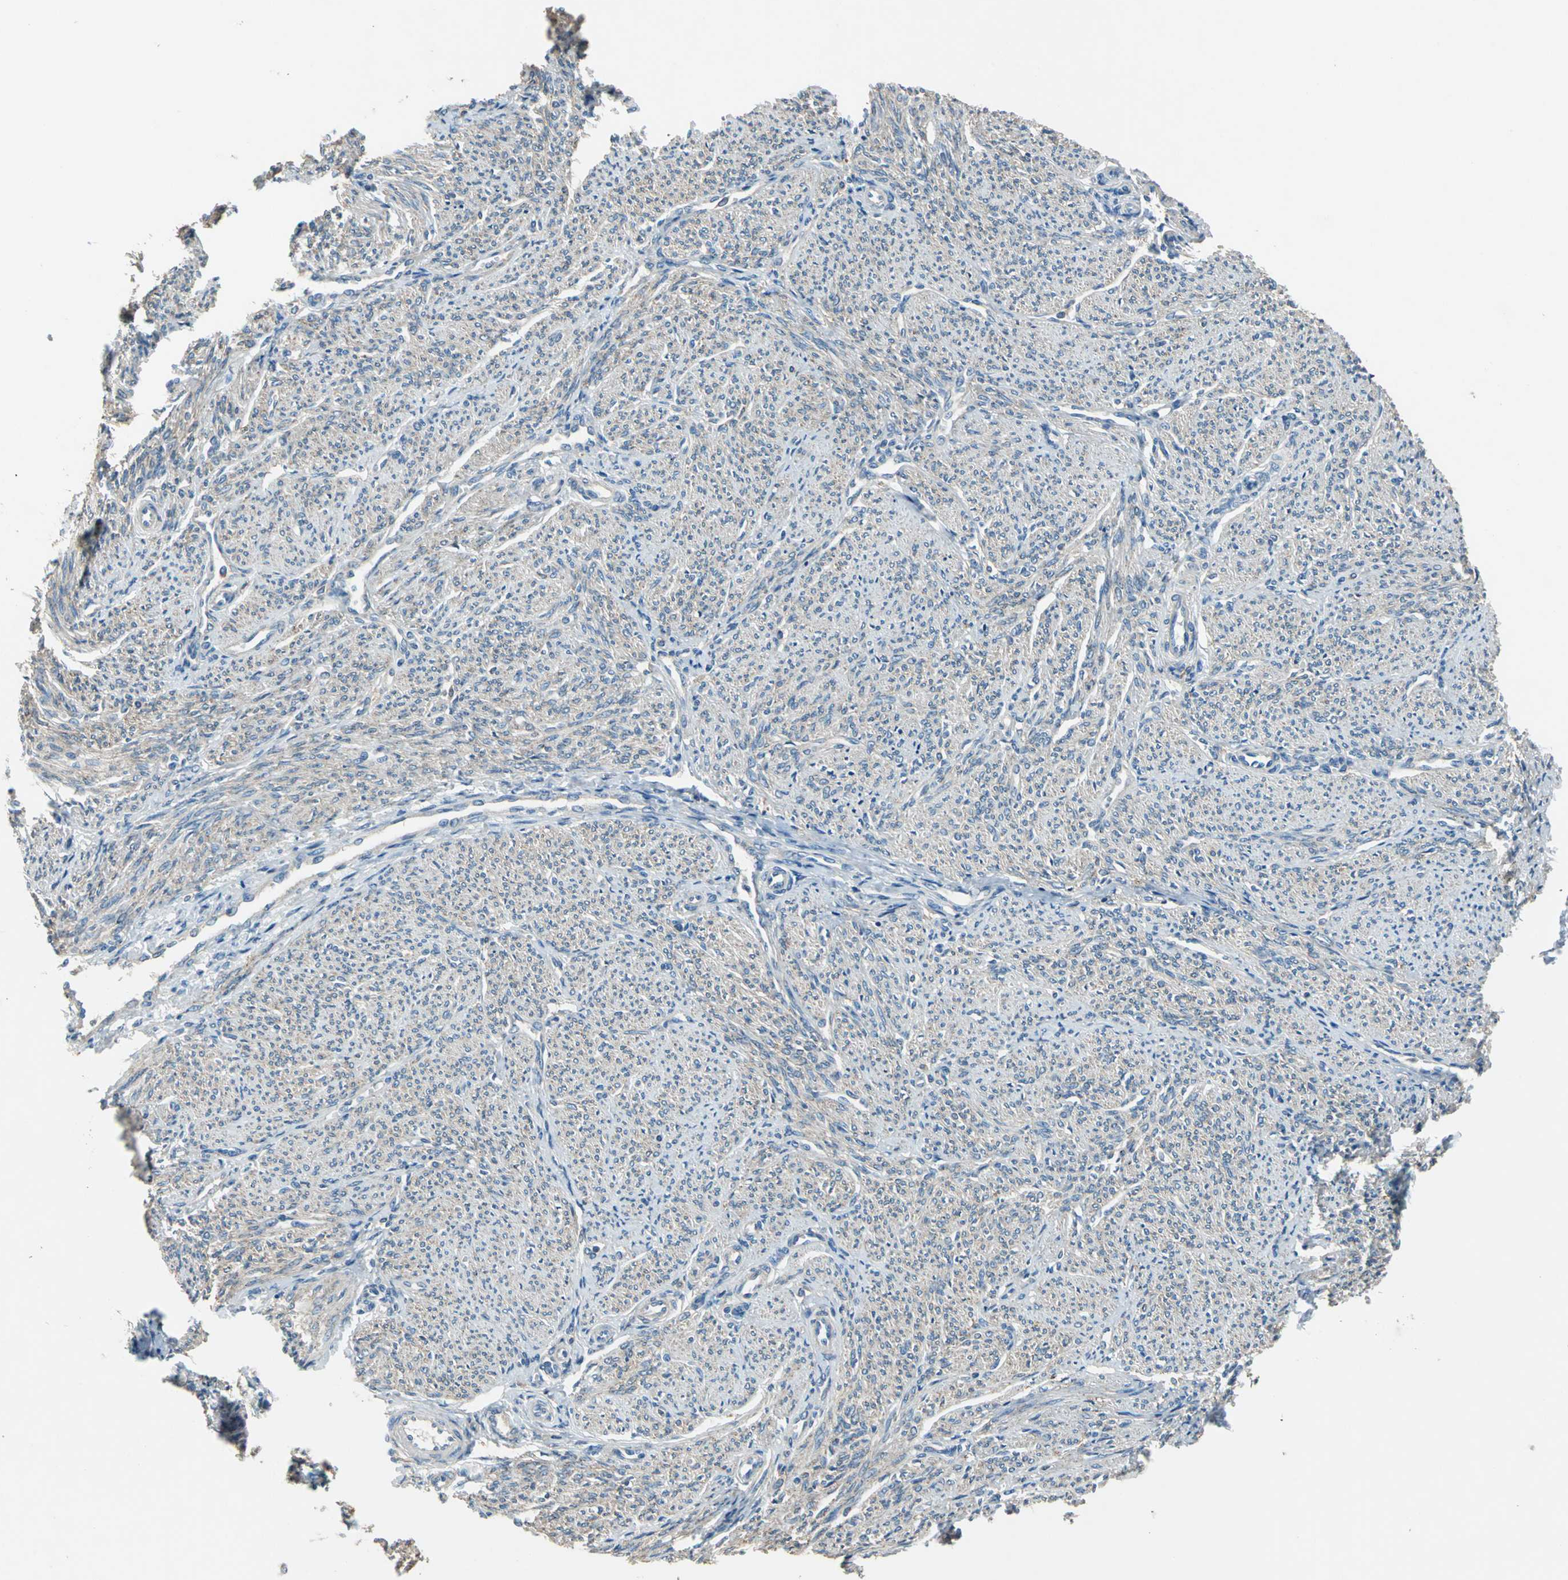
{"staining": {"intensity": "weak", "quantity": "<25%", "location": "cytoplasmic/membranous"}, "tissue": "smooth muscle", "cell_type": "Smooth muscle cells", "image_type": "normal", "snomed": [{"axis": "morphology", "description": "Normal tissue, NOS"}, {"axis": "topography", "description": "Smooth muscle"}], "caption": "High magnification brightfield microscopy of normal smooth muscle stained with DAB (brown) and counterstained with hematoxylin (blue): smooth muscle cells show no significant expression.", "gene": "PRKCA", "patient": {"sex": "female", "age": 65}}